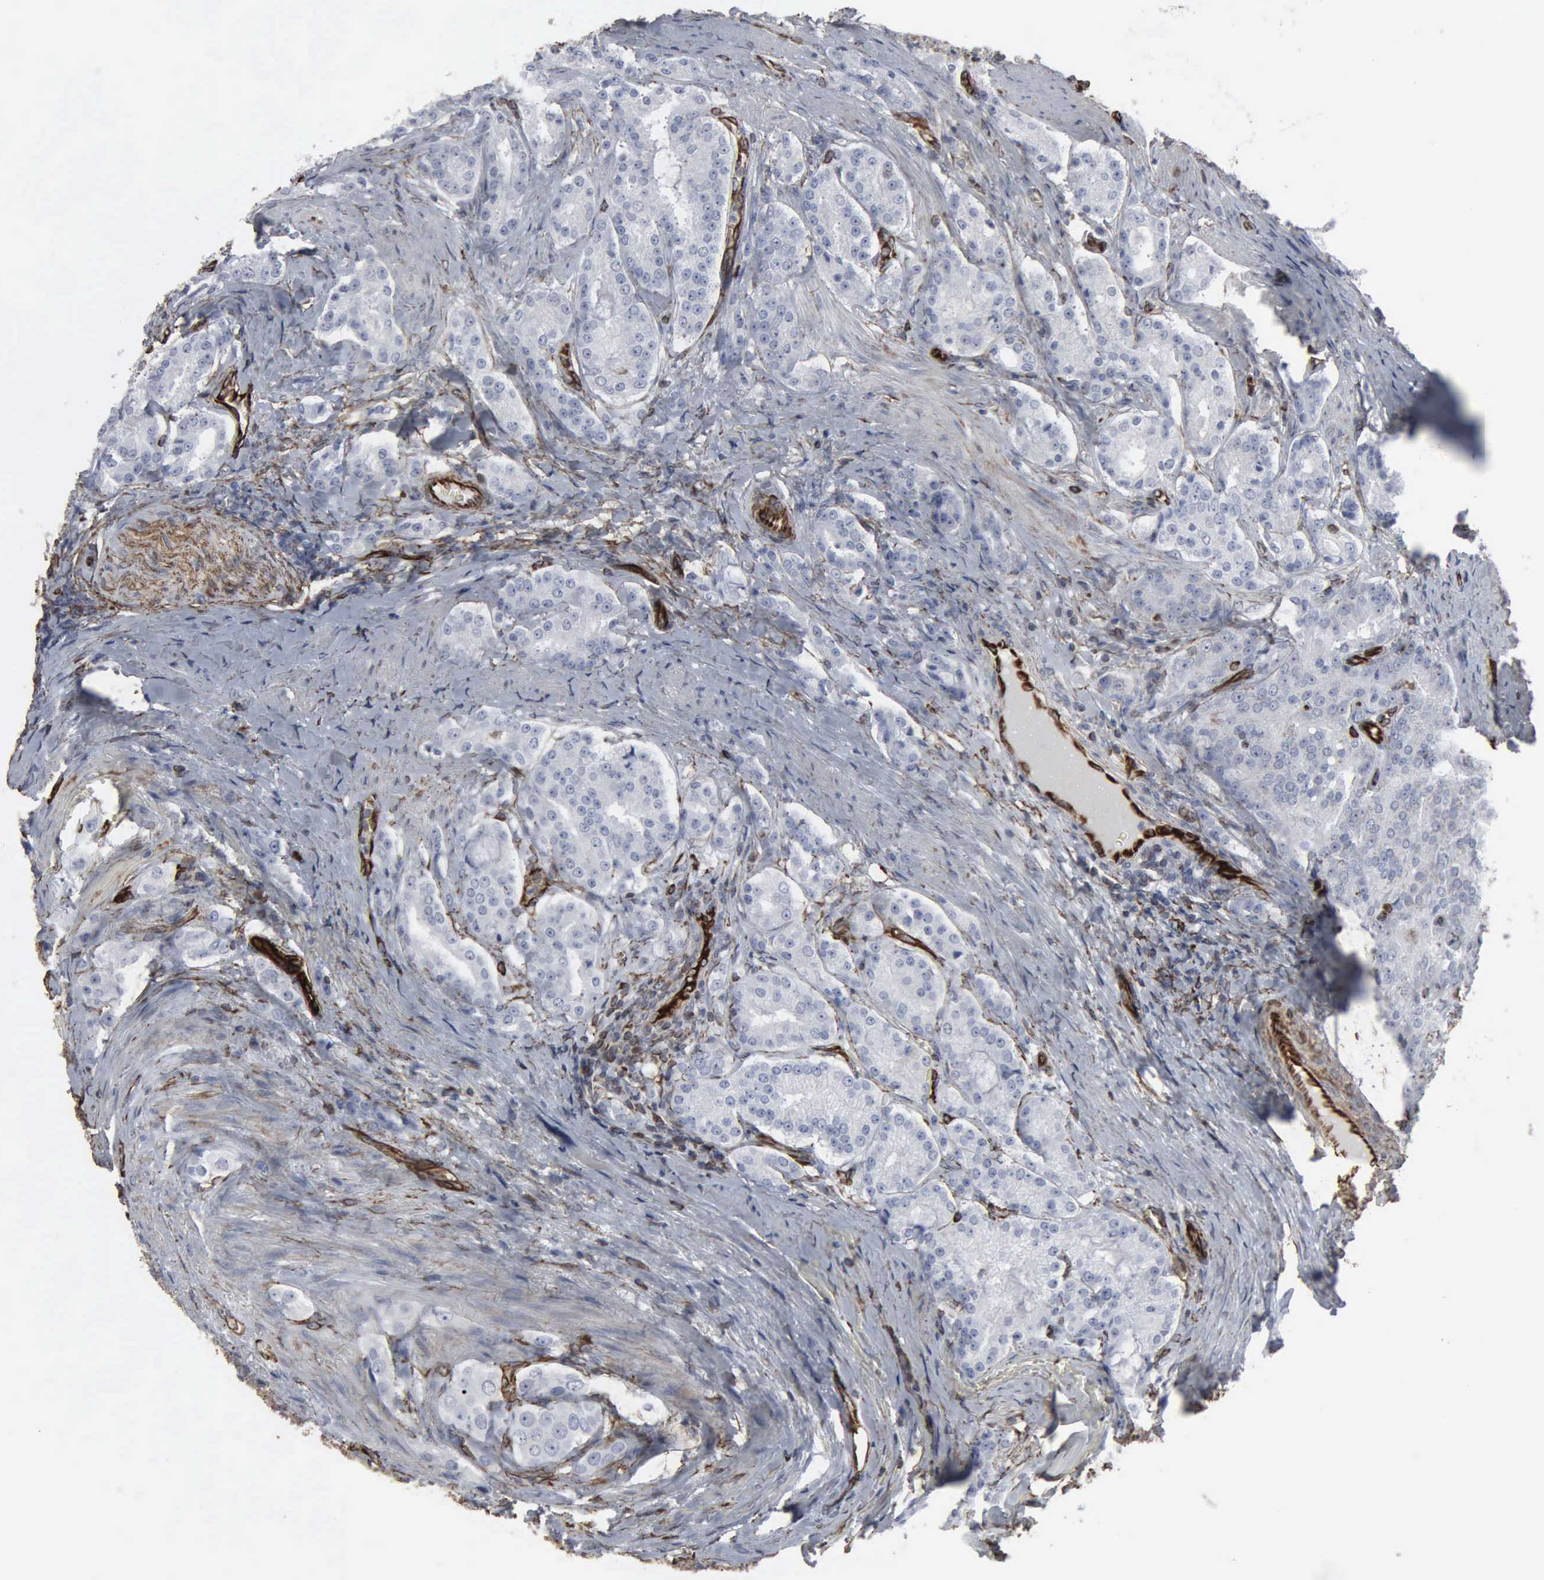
{"staining": {"intensity": "negative", "quantity": "none", "location": "none"}, "tissue": "prostate cancer", "cell_type": "Tumor cells", "image_type": "cancer", "snomed": [{"axis": "morphology", "description": "Adenocarcinoma, Medium grade"}, {"axis": "topography", "description": "Prostate"}], "caption": "This is an immunohistochemistry micrograph of human adenocarcinoma (medium-grade) (prostate). There is no expression in tumor cells.", "gene": "CCNE1", "patient": {"sex": "male", "age": 72}}